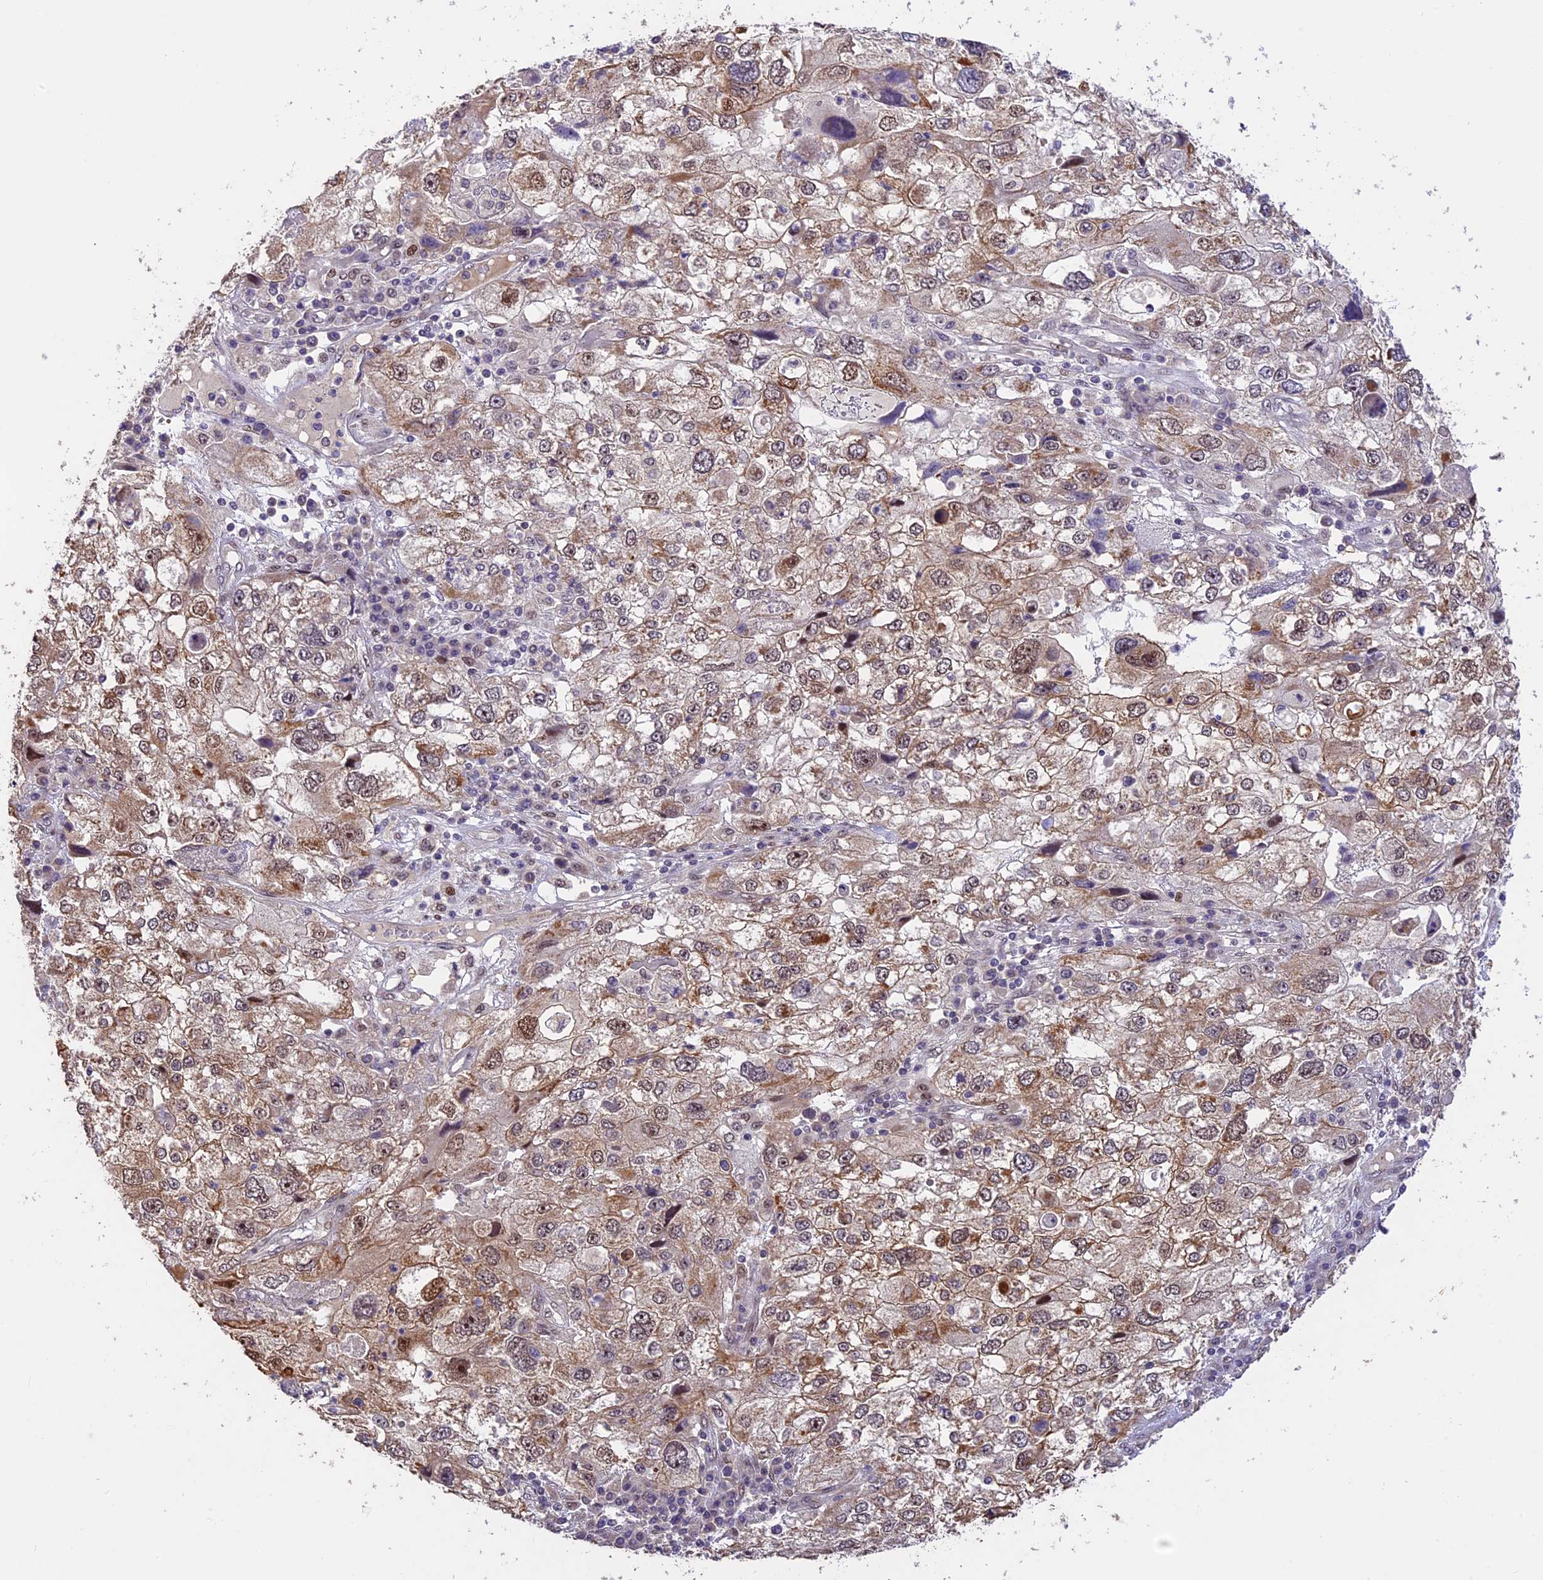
{"staining": {"intensity": "moderate", "quantity": "<25%", "location": "cytoplasmic/membranous,nuclear"}, "tissue": "endometrial cancer", "cell_type": "Tumor cells", "image_type": "cancer", "snomed": [{"axis": "morphology", "description": "Adenocarcinoma, NOS"}, {"axis": "topography", "description": "Endometrium"}], "caption": "Human endometrial cancer (adenocarcinoma) stained with a brown dye shows moderate cytoplasmic/membranous and nuclear positive positivity in approximately <25% of tumor cells.", "gene": "ZAR1L", "patient": {"sex": "female", "age": 49}}